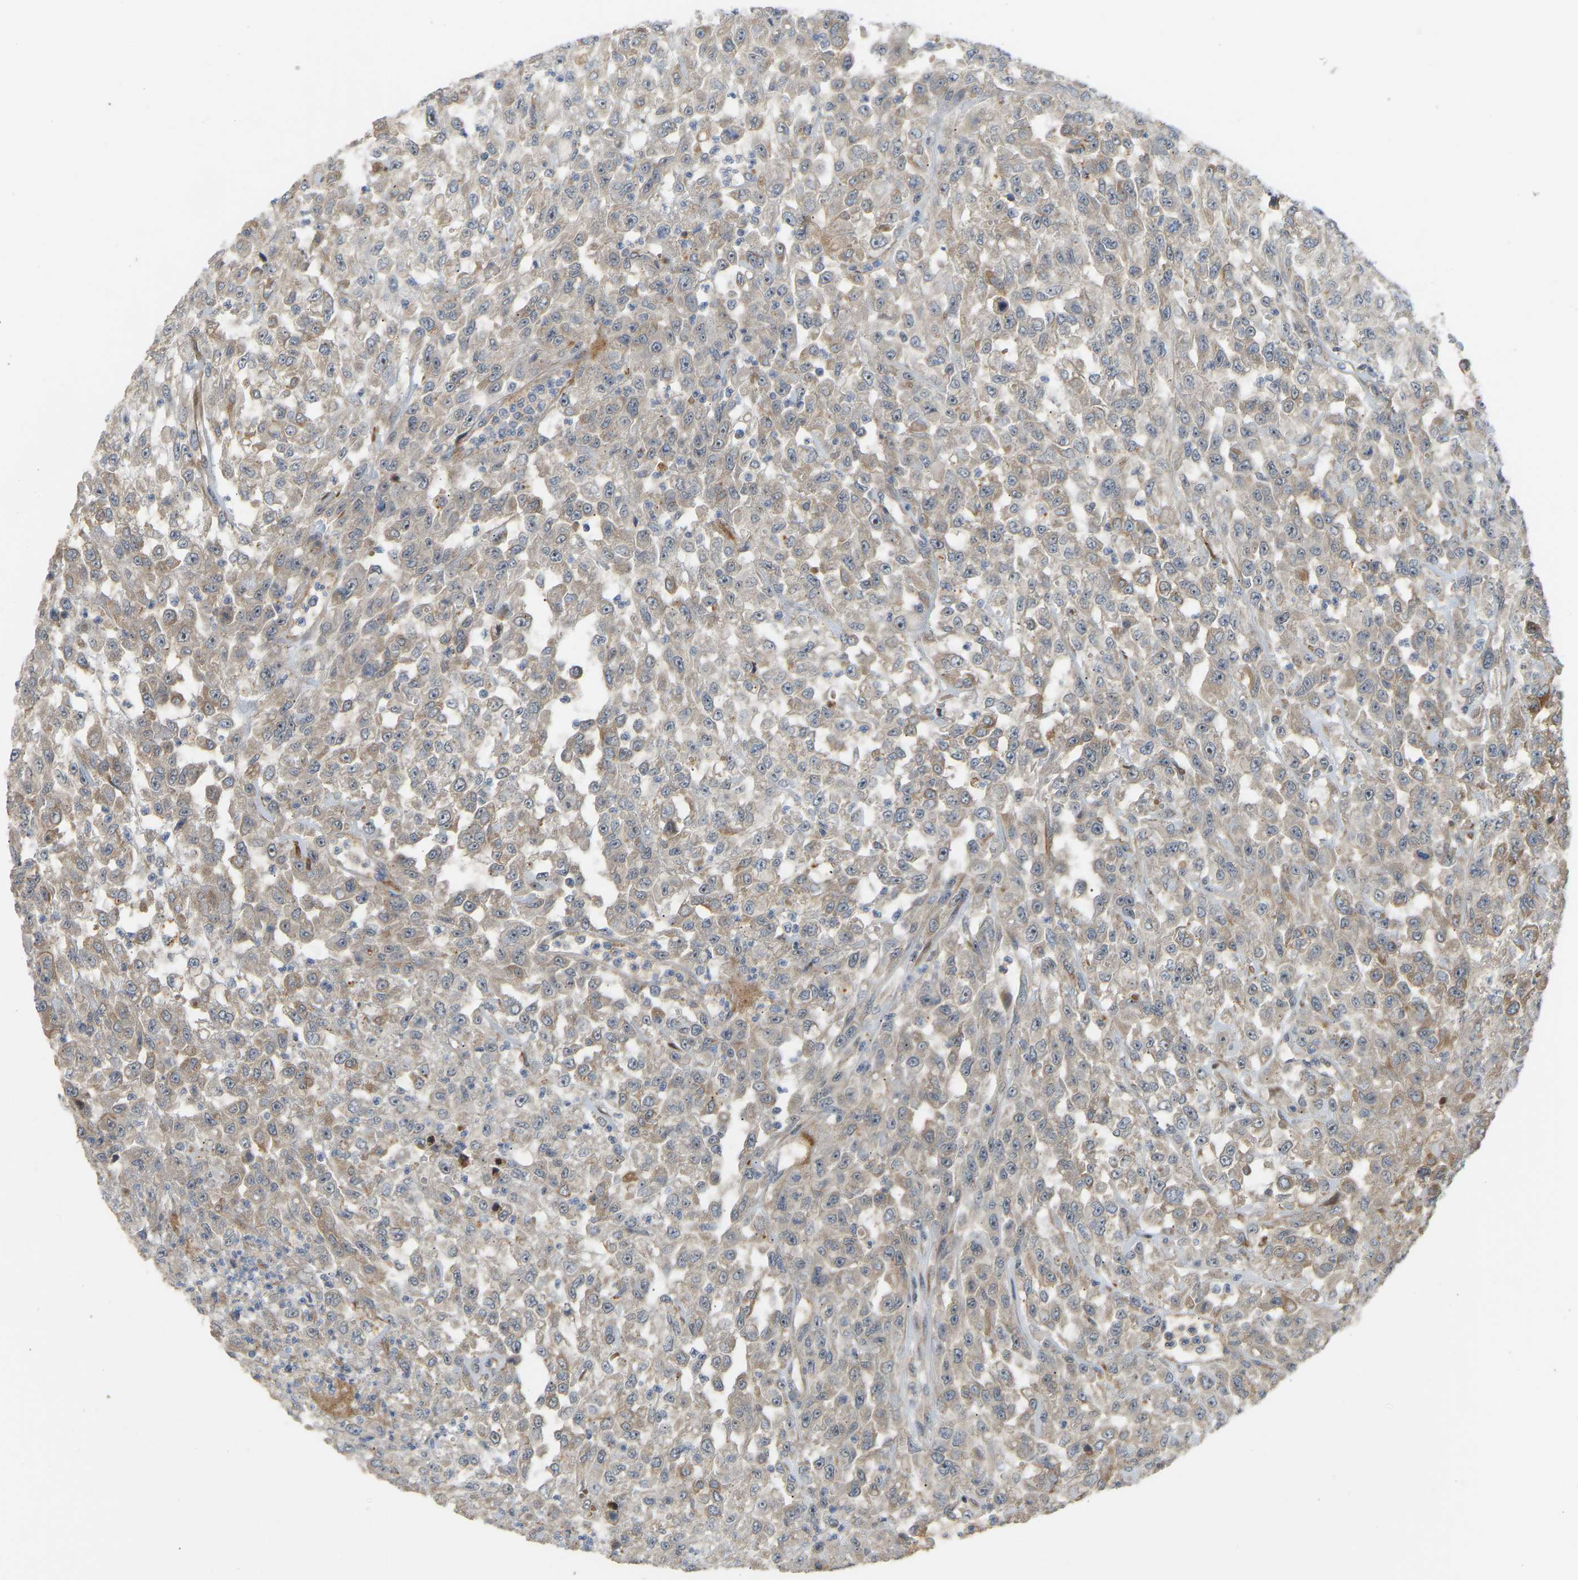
{"staining": {"intensity": "weak", "quantity": ">75%", "location": "cytoplasmic/membranous"}, "tissue": "urothelial cancer", "cell_type": "Tumor cells", "image_type": "cancer", "snomed": [{"axis": "morphology", "description": "Urothelial carcinoma, High grade"}, {"axis": "topography", "description": "Urinary bladder"}], "caption": "Immunohistochemical staining of urothelial cancer reveals low levels of weak cytoplasmic/membranous expression in approximately >75% of tumor cells.", "gene": "POGLUT2", "patient": {"sex": "male", "age": 46}}